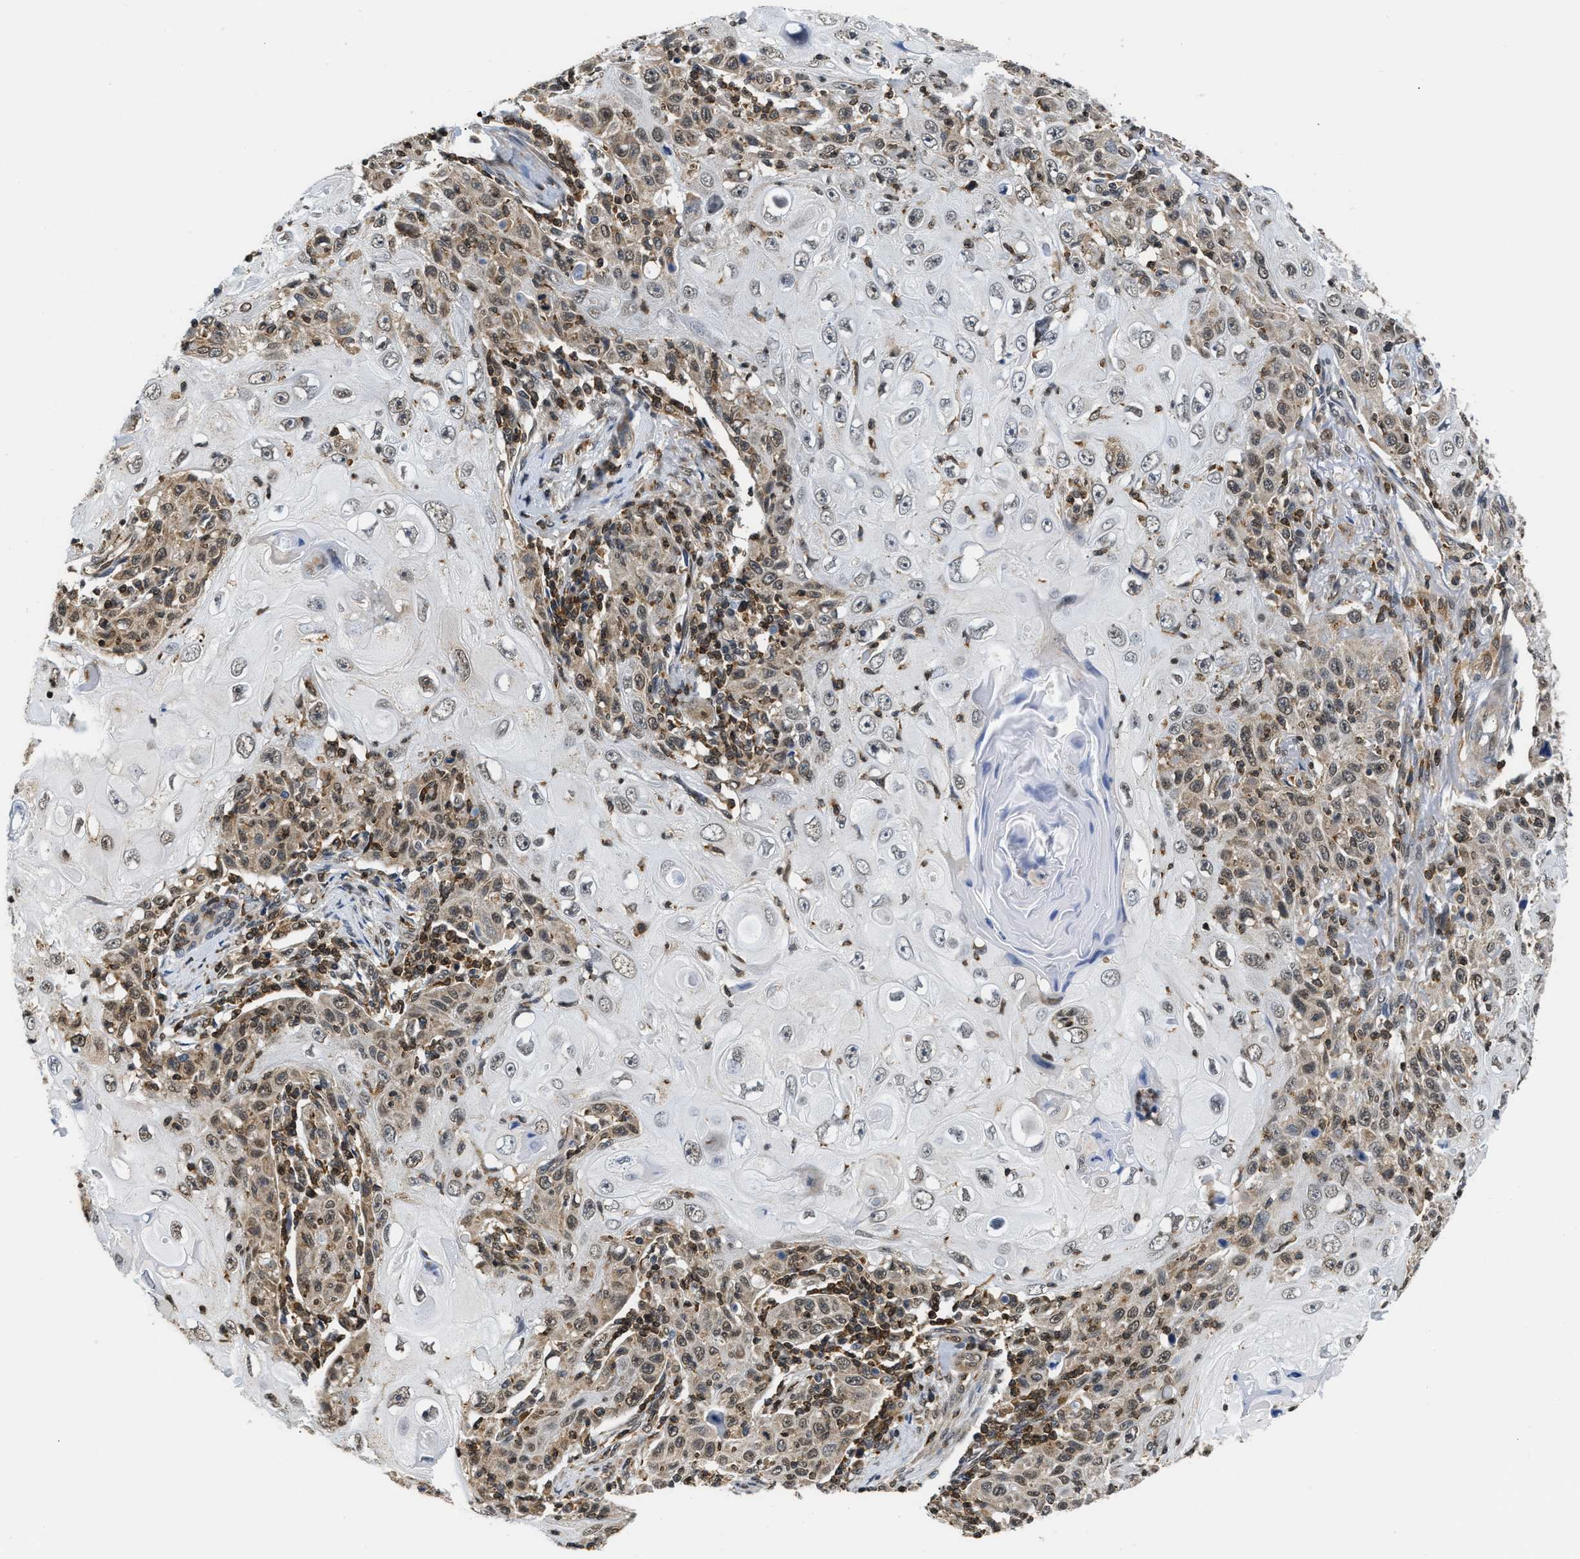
{"staining": {"intensity": "weak", "quantity": "25%-75%", "location": "nuclear"}, "tissue": "skin cancer", "cell_type": "Tumor cells", "image_type": "cancer", "snomed": [{"axis": "morphology", "description": "Squamous cell carcinoma, NOS"}, {"axis": "topography", "description": "Skin"}], "caption": "IHC of human skin squamous cell carcinoma demonstrates low levels of weak nuclear expression in approximately 25%-75% of tumor cells.", "gene": "STK10", "patient": {"sex": "female", "age": 88}}